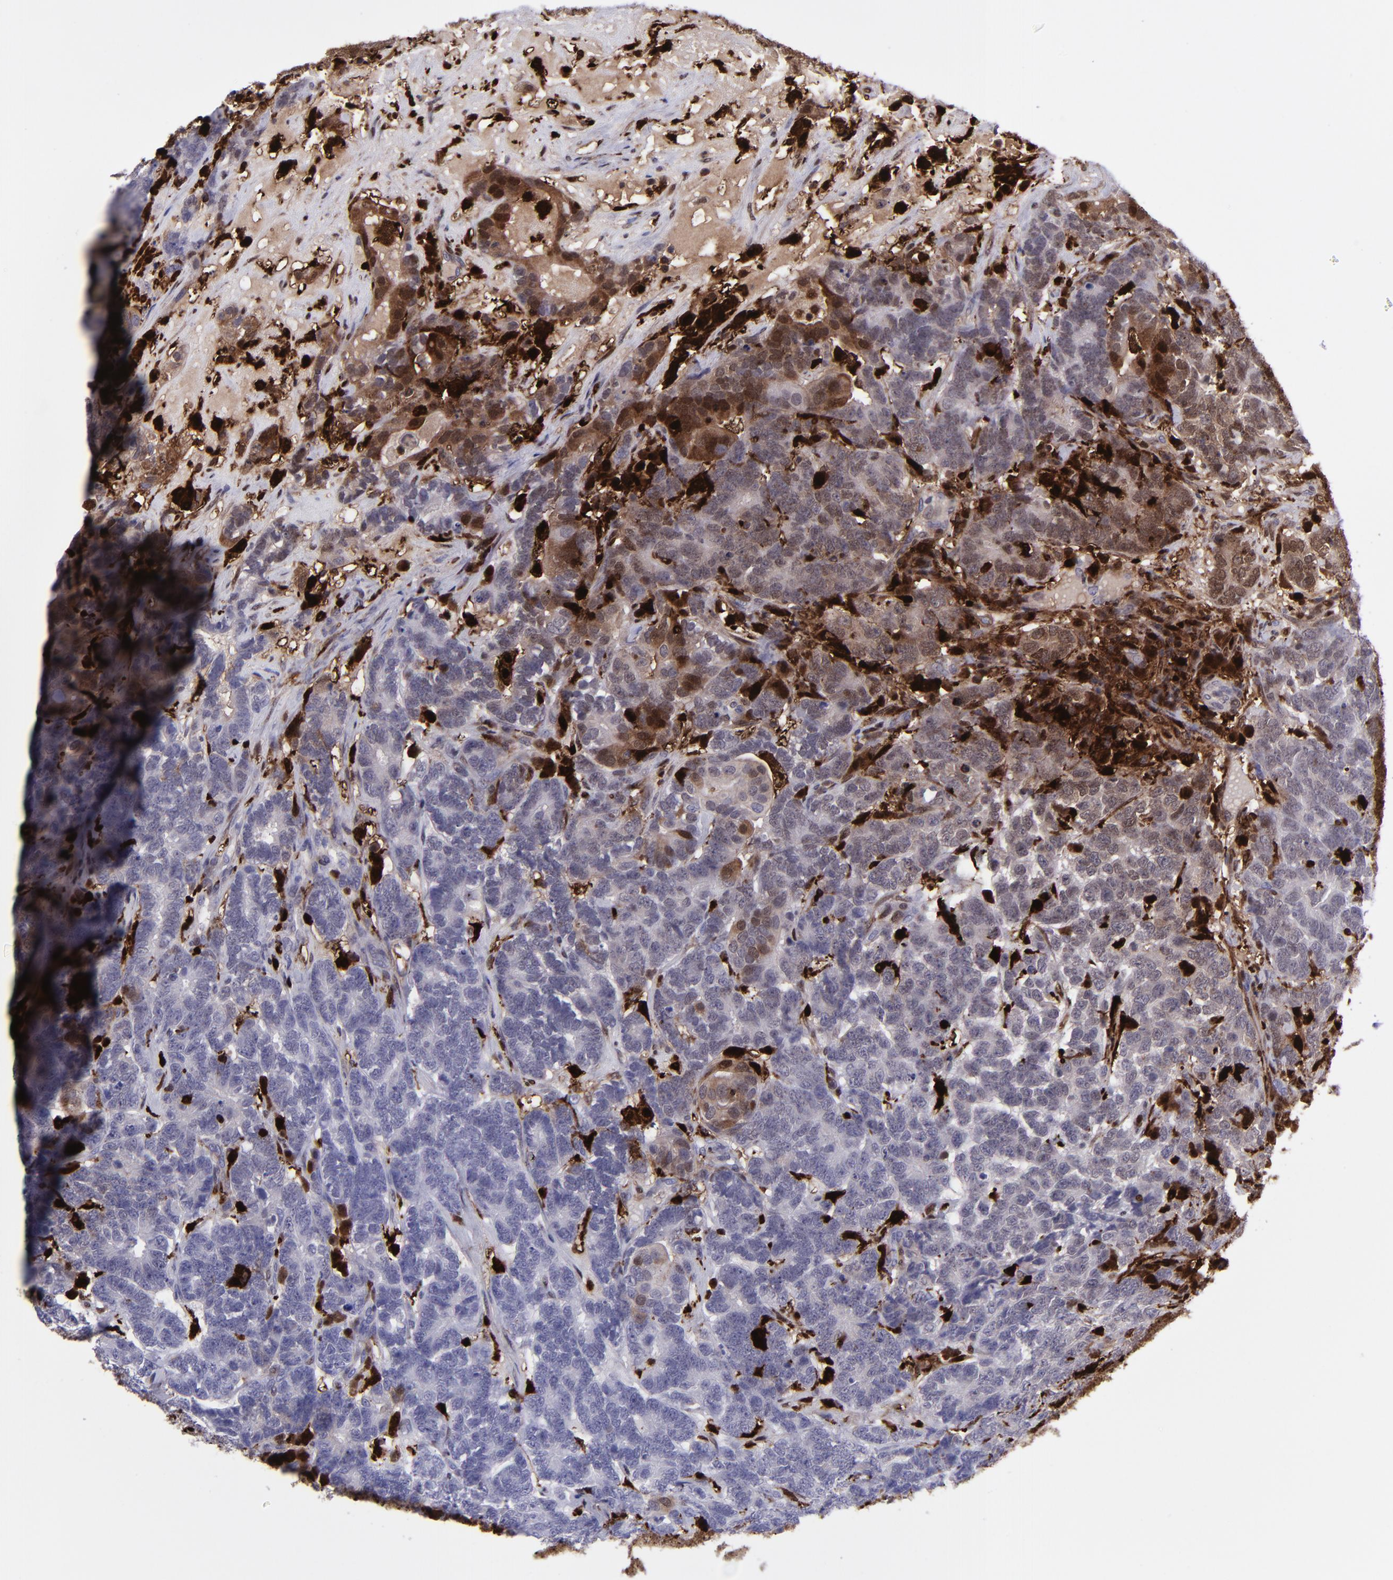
{"staining": {"intensity": "weak", "quantity": "<25%", "location": "cytoplasmic/membranous,nuclear"}, "tissue": "testis cancer", "cell_type": "Tumor cells", "image_type": "cancer", "snomed": [{"axis": "morphology", "description": "Carcinoma, Embryonal, NOS"}, {"axis": "topography", "description": "Testis"}], "caption": "Micrograph shows no significant protein expression in tumor cells of testis cancer (embryonal carcinoma).", "gene": "TYMP", "patient": {"sex": "male", "age": 26}}